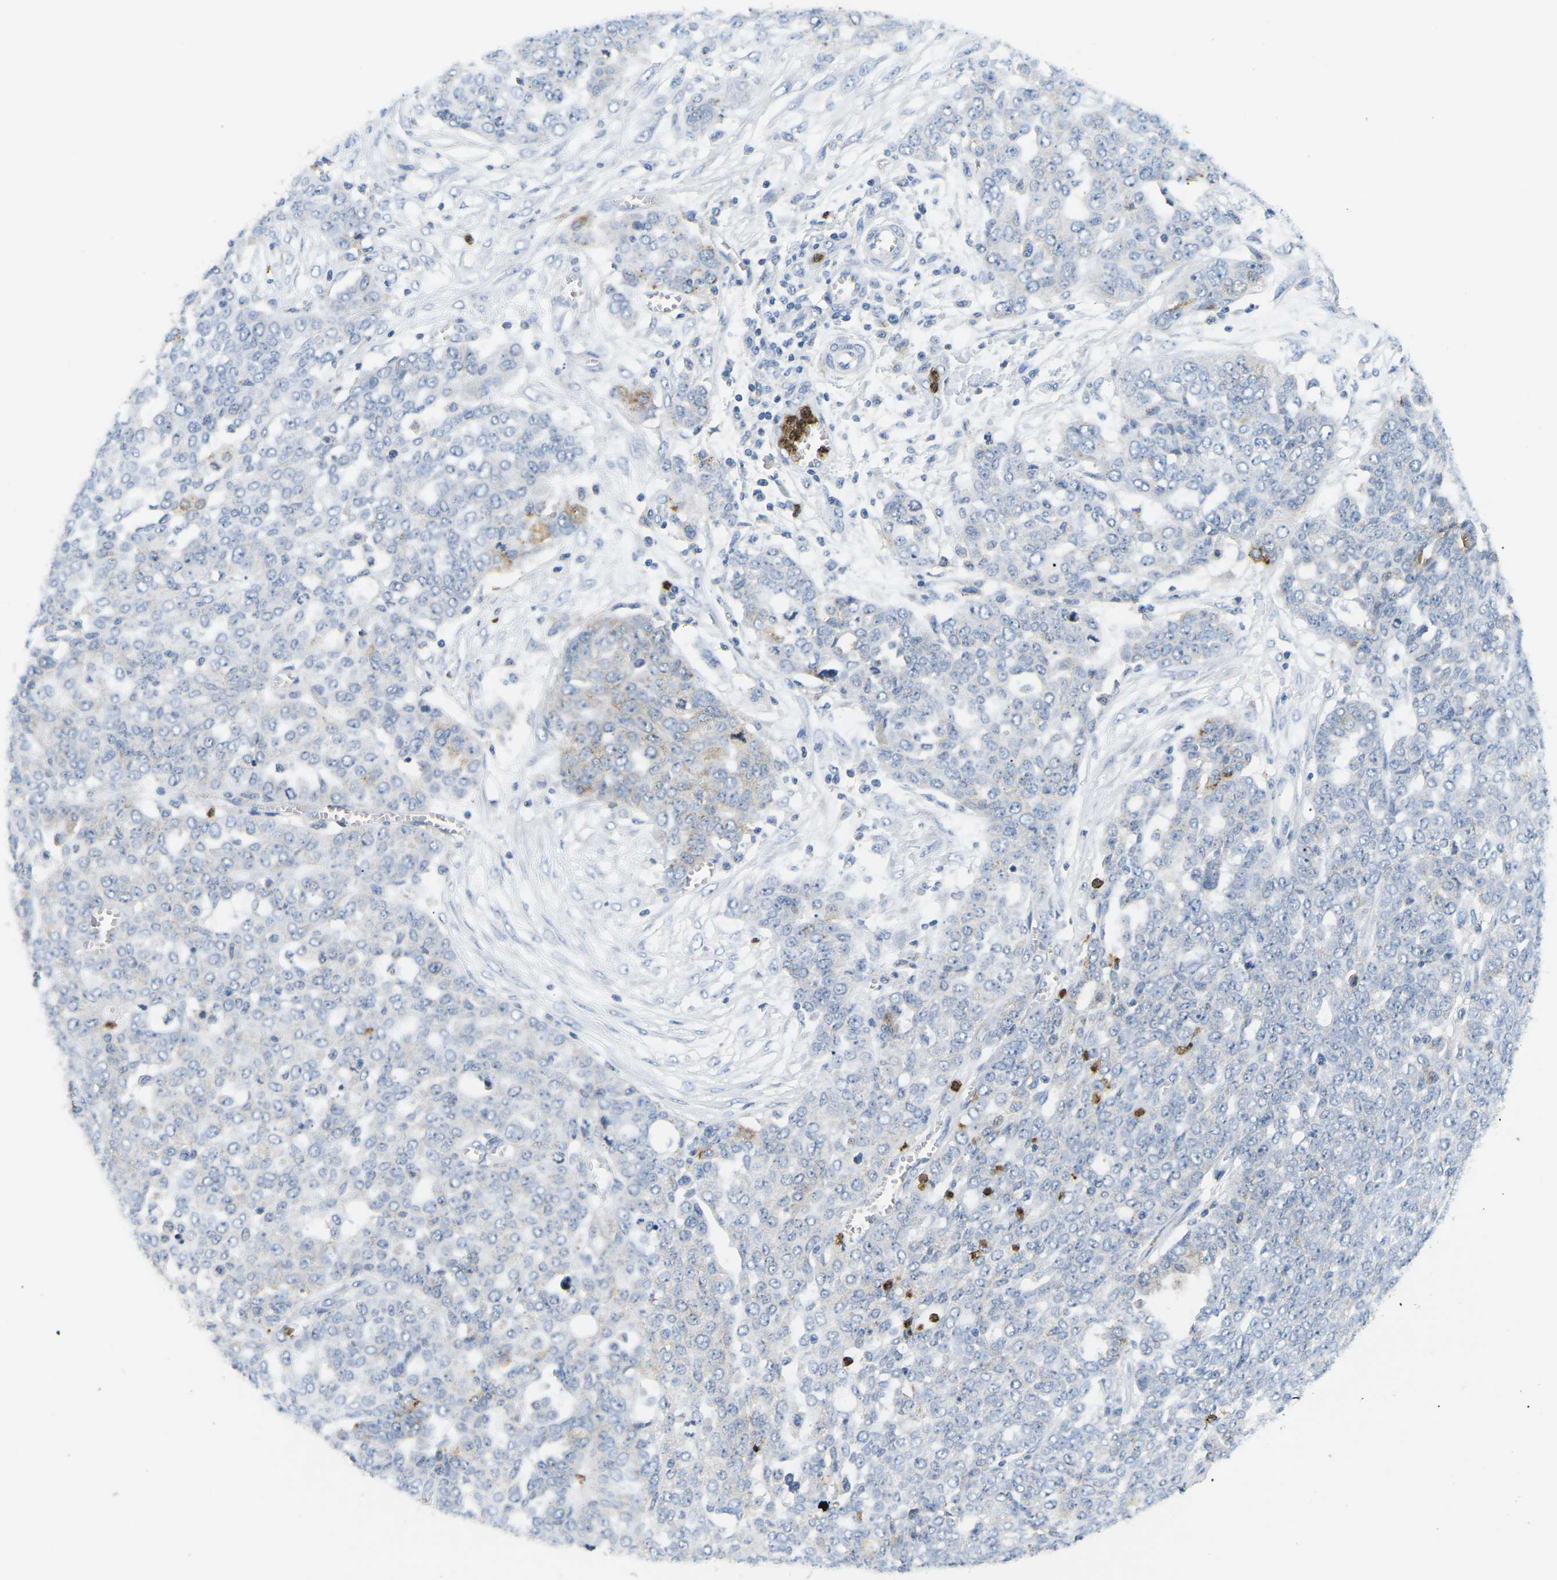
{"staining": {"intensity": "negative", "quantity": "none", "location": "none"}, "tissue": "ovarian cancer", "cell_type": "Tumor cells", "image_type": "cancer", "snomed": [{"axis": "morphology", "description": "Cystadenocarcinoma, serous, NOS"}, {"axis": "topography", "description": "Soft tissue"}, {"axis": "topography", "description": "Ovary"}], "caption": "Immunohistochemistry micrograph of neoplastic tissue: ovarian cancer (serous cystadenocarcinoma) stained with DAB (3,3'-diaminobenzidine) reveals no significant protein positivity in tumor cells.", "gene": "ADM", "patient": {"sex": "female", "age": 57}}